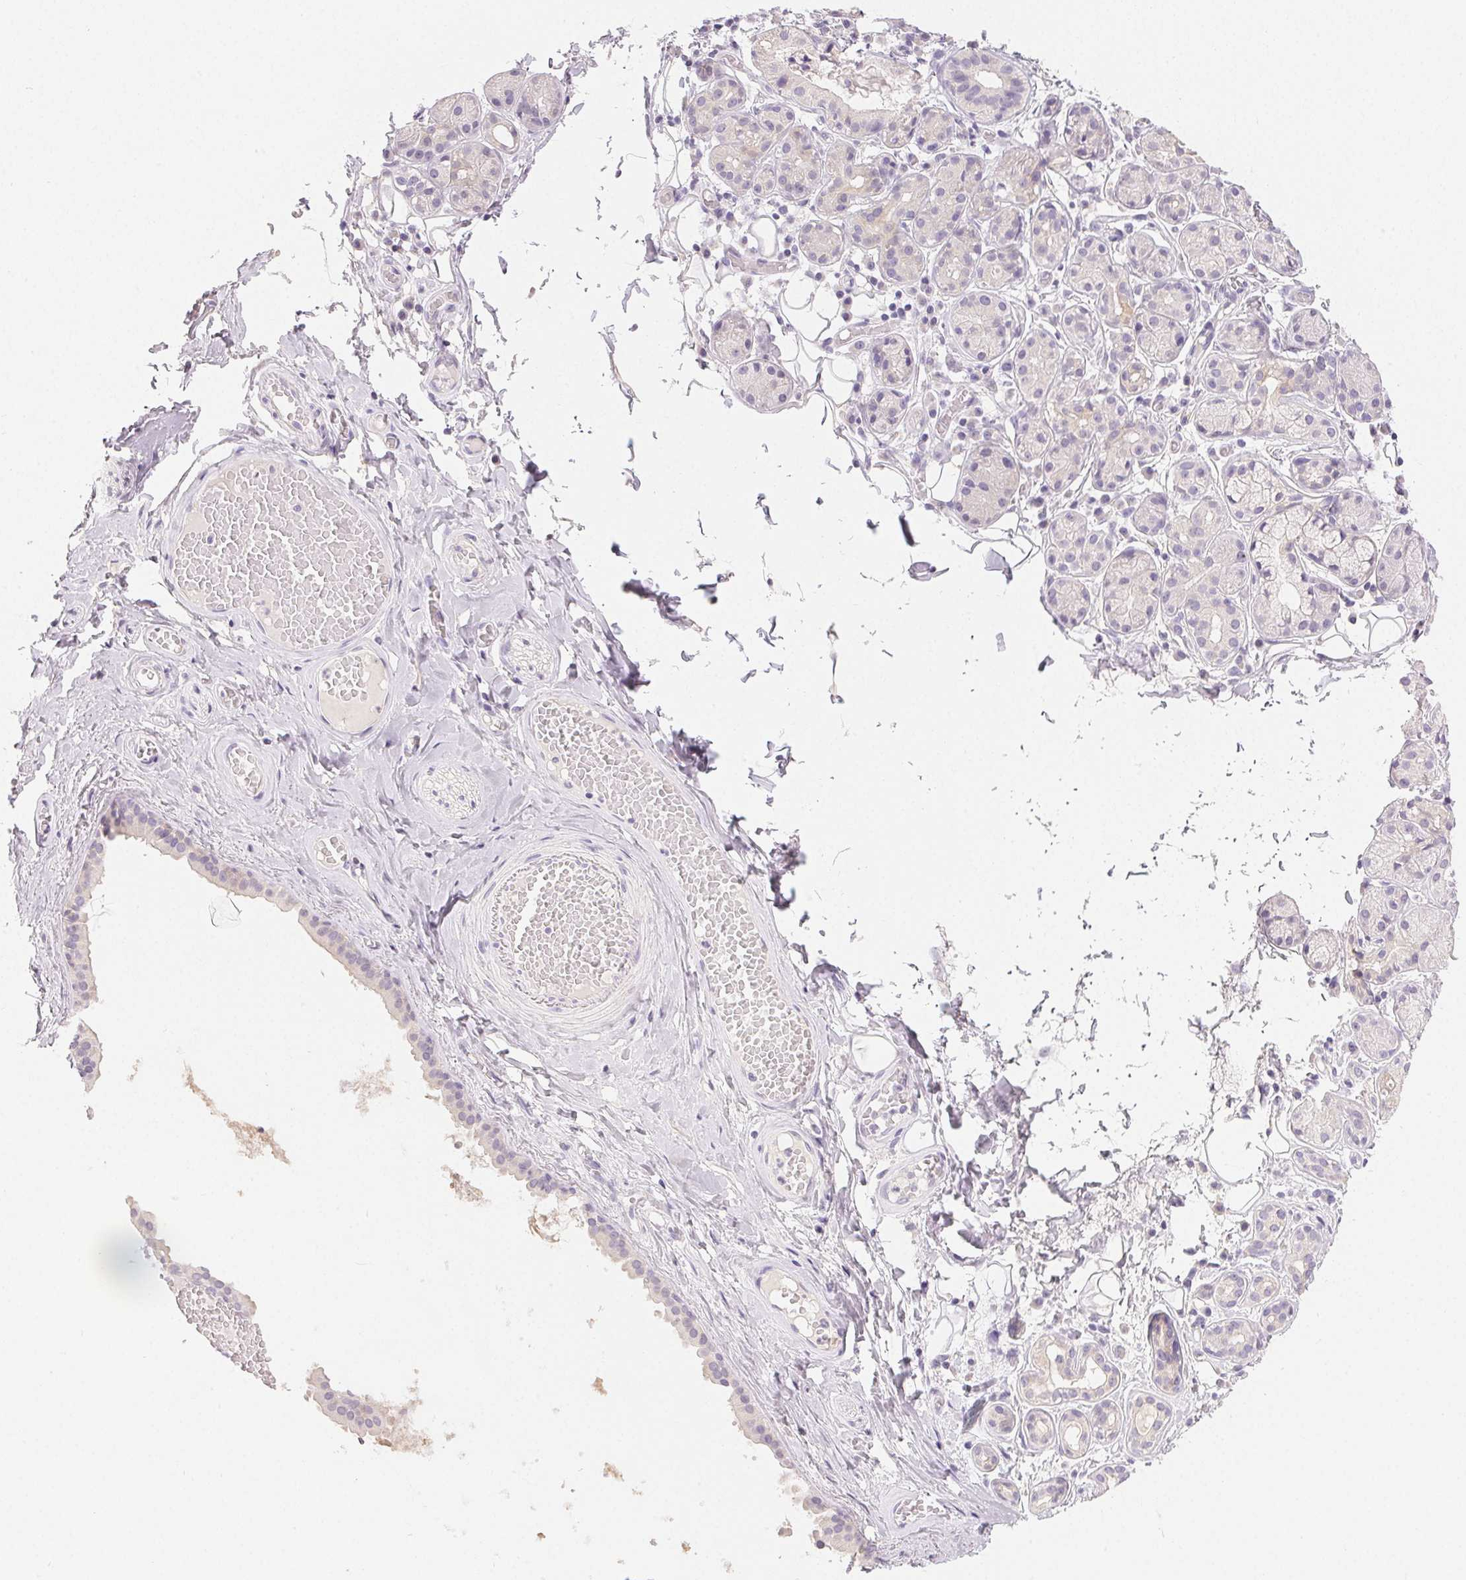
{"staining": {"intensity": "negative", "quantity": "none", "location": "none"}, "tissue": "salivary gland", "cell_type": "Glandular cells", "image_type": "normal", "snomed": [{"axis": "morphology", "description": "Normal tissue, NOS"}, {"axis": "topography", "description": "Salivary gland"}, {"axis": "topography", "description": "Peripheral nerve tissue"}], "caption": "This micrograph is of benign salivary gland stained with IHC to label a protein in brown with the nuclei are counter-stained blue. There is no staining in glandular cells. The staining was performed using DAB to visualize the protein expression in brown, while the nuclei were stained in blue with hematoxylin (Magnification: 20x).", "gene": "MIOX", "patient": {"sex": "male", "age": 71}}